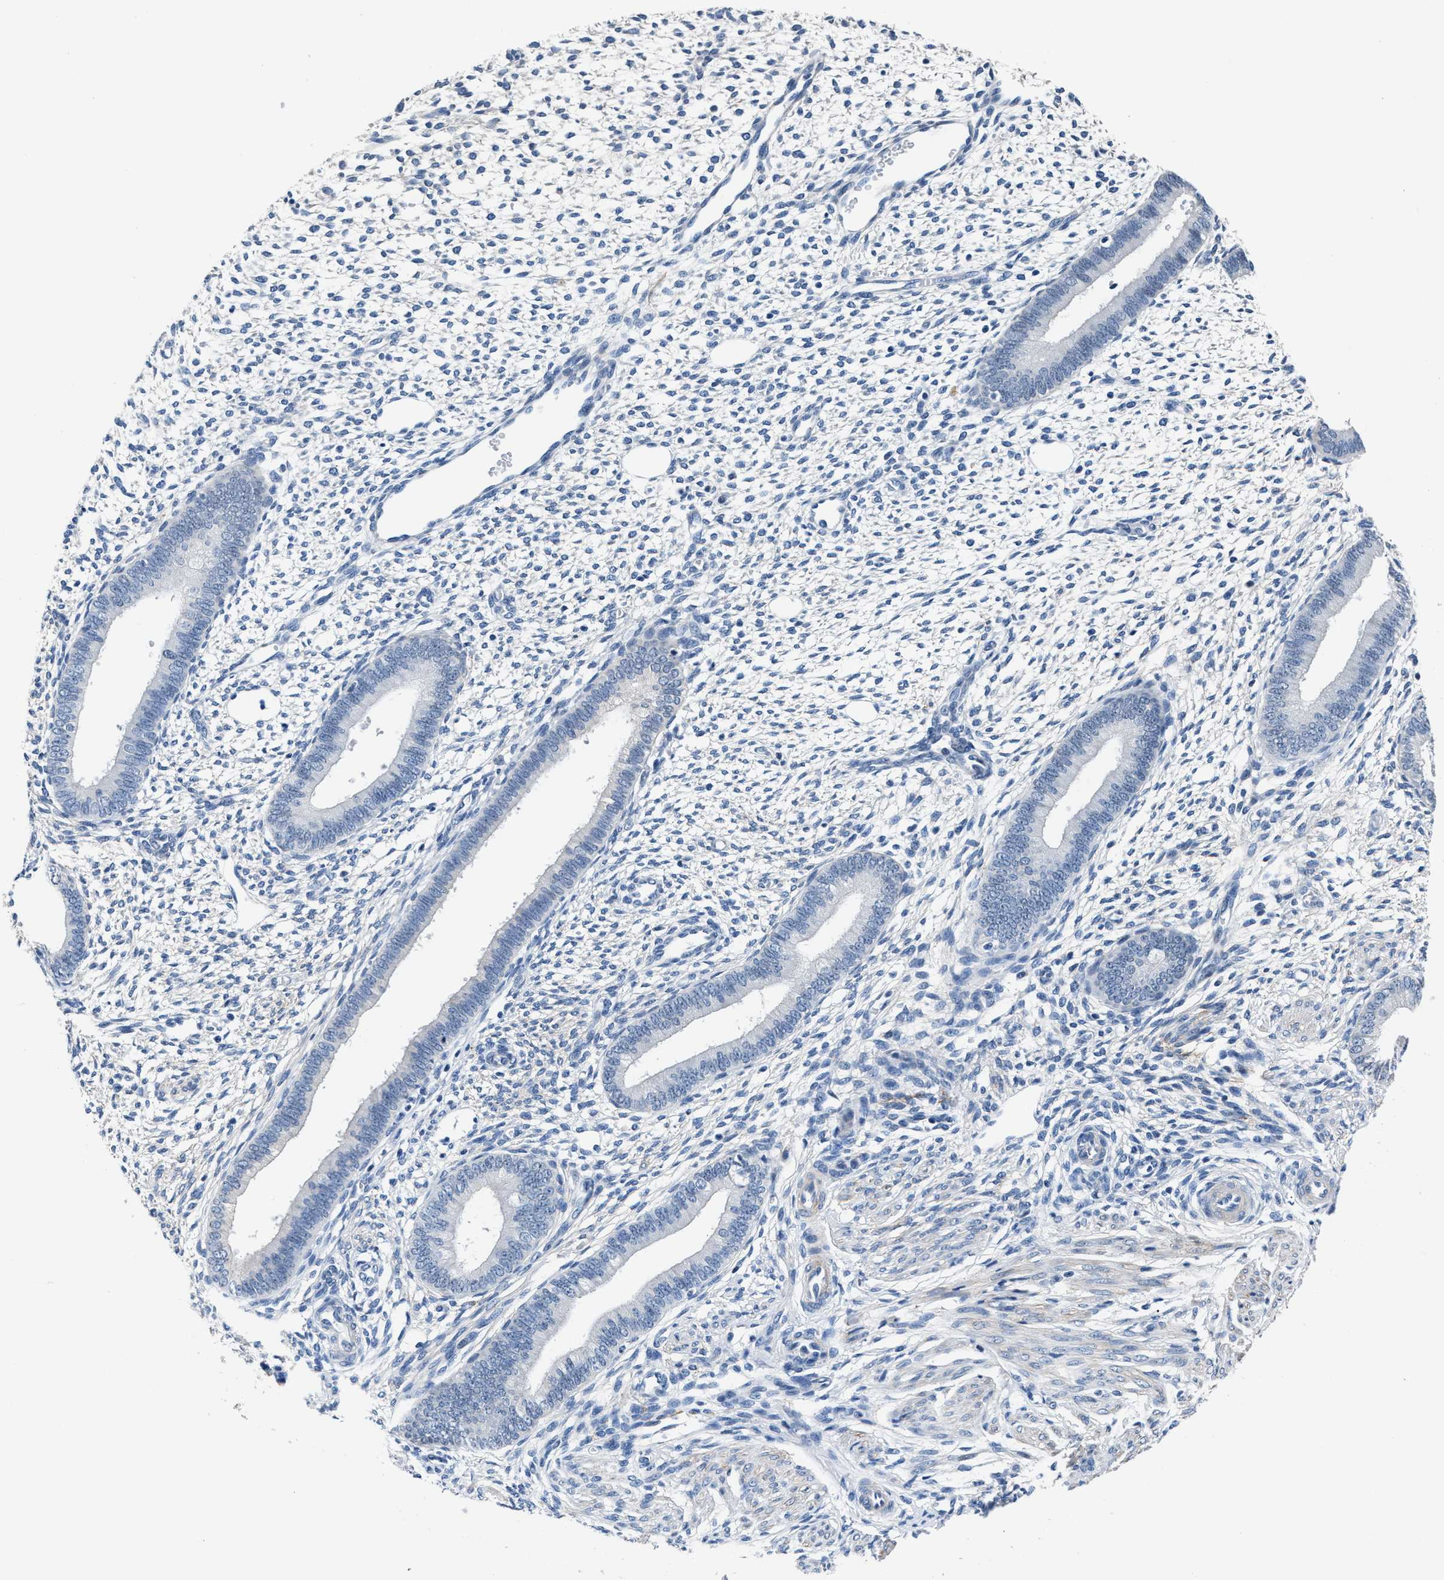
{"staining": {"intensity": "negative", "quantity": "none", "location": "none"}, "tissue": "endometrium", "cell_type": "Cells in endometrial stroma", "image_type": "normal", "snomed": [{"axis": "morphology", "description": "Normal tissue, NOS"}, {"axis": "topography", "description": "Endometrium"}], "caption": "High magnification brightfield microscopy of normal endometrium stained with DAB (brown) and counterstained with hematoxylin (blue): cells in endometrial stroma show no significant positivity. (Brightfield microscopy of DAB immunohistochemistry (IHC) at high magnification).", "gene": "MYH3", "patient": {"sex": "female", "age": 46}}